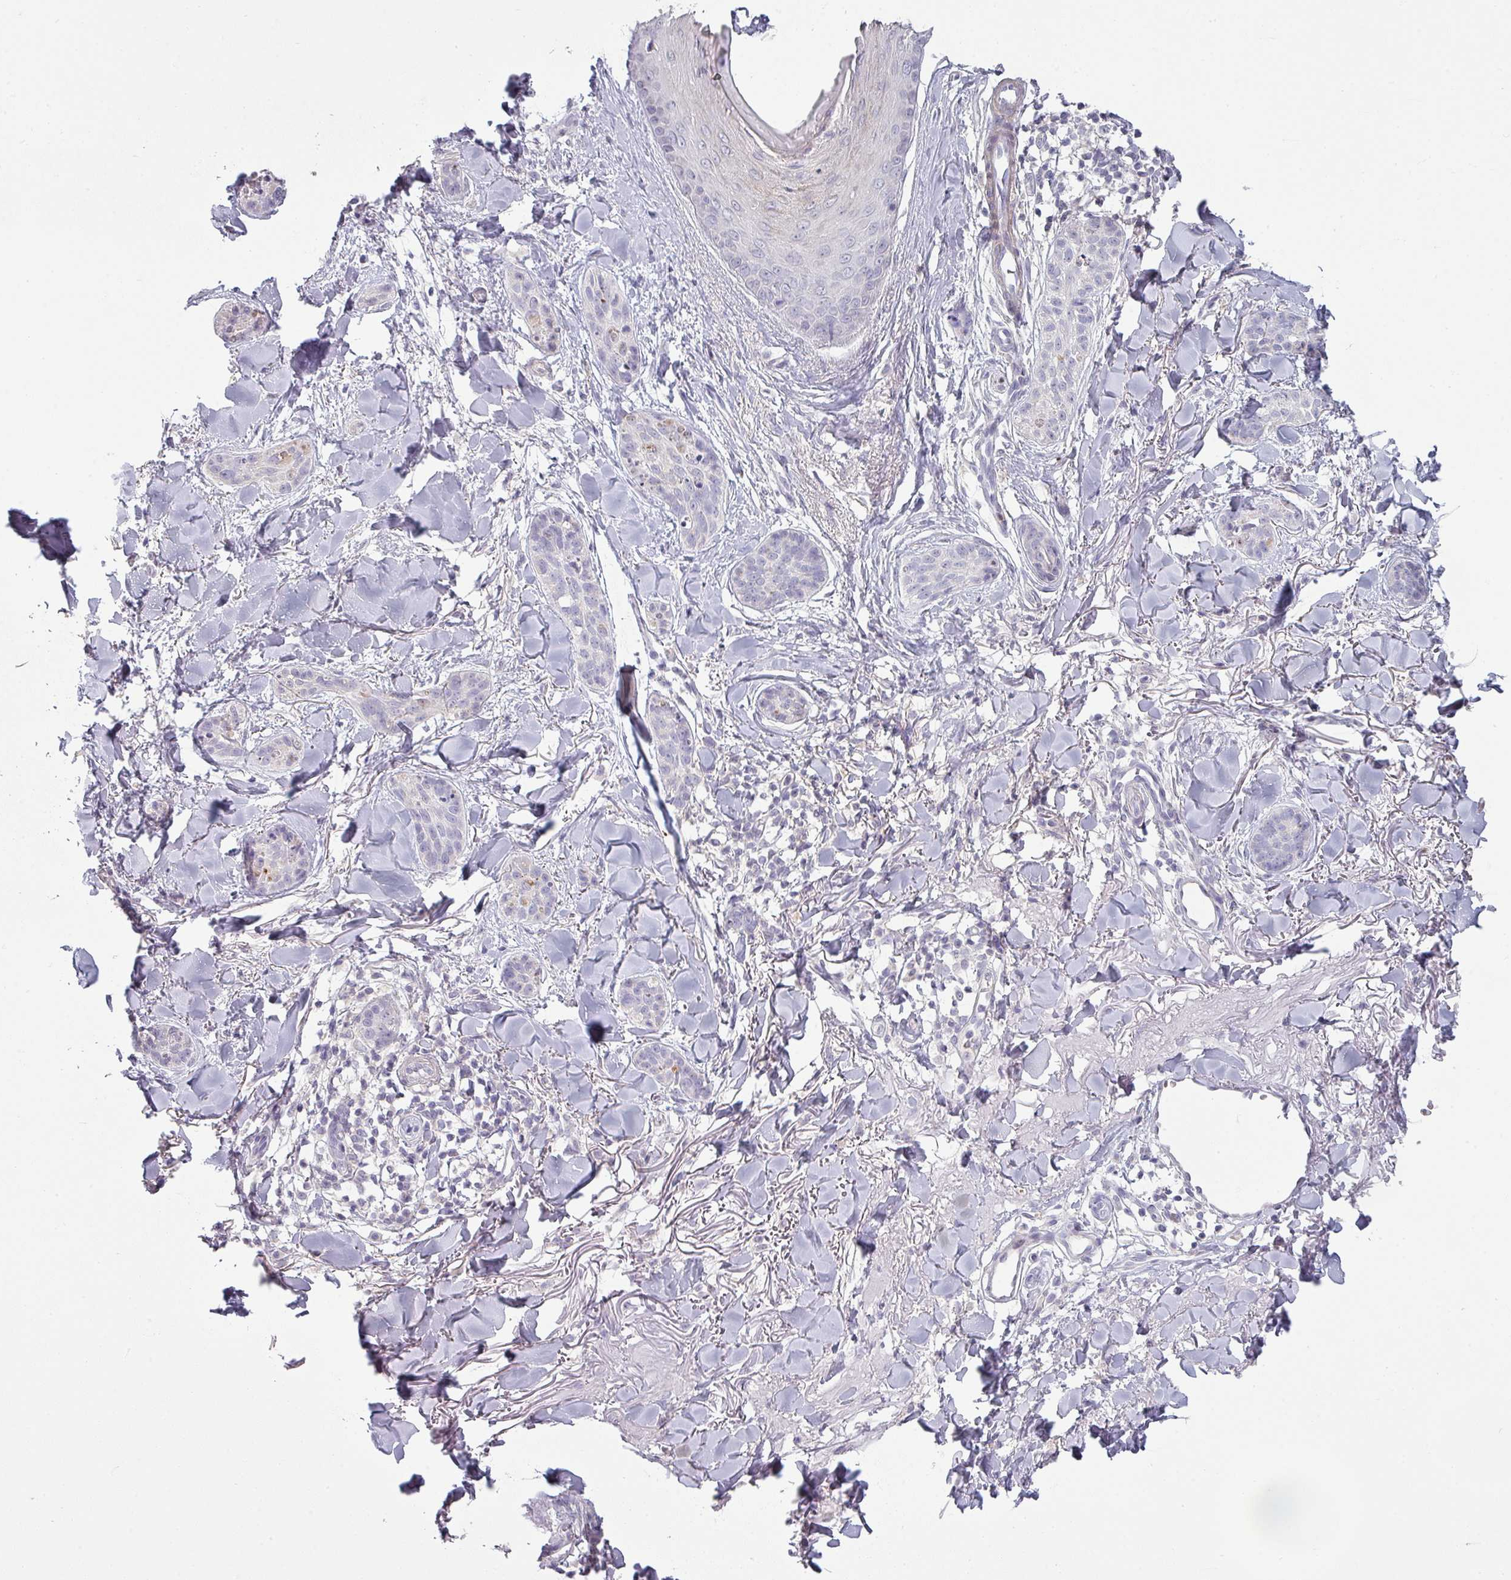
{"staining": {"intensity": "negative", "quantity": "none", "location": "none"}, "tissue": "skin cancer", "cell_type": "Tumor cells", "image_type": "cancer", "snomed": [{"axis": "morphology", "description": "Basal cell carcinoma"}, {"axis": "topography", "description": "Skin"}], "caption": "High power microscopy histopathology image of an IHC photomicrograph of skin basal cell carcinoma, revealing no significant expression in tumor cells. (DAB immunohistochemistry with hematoxylin counter stain).", "gene": "MAGEC3", "patient": {"sex": "male", "age": 52}}